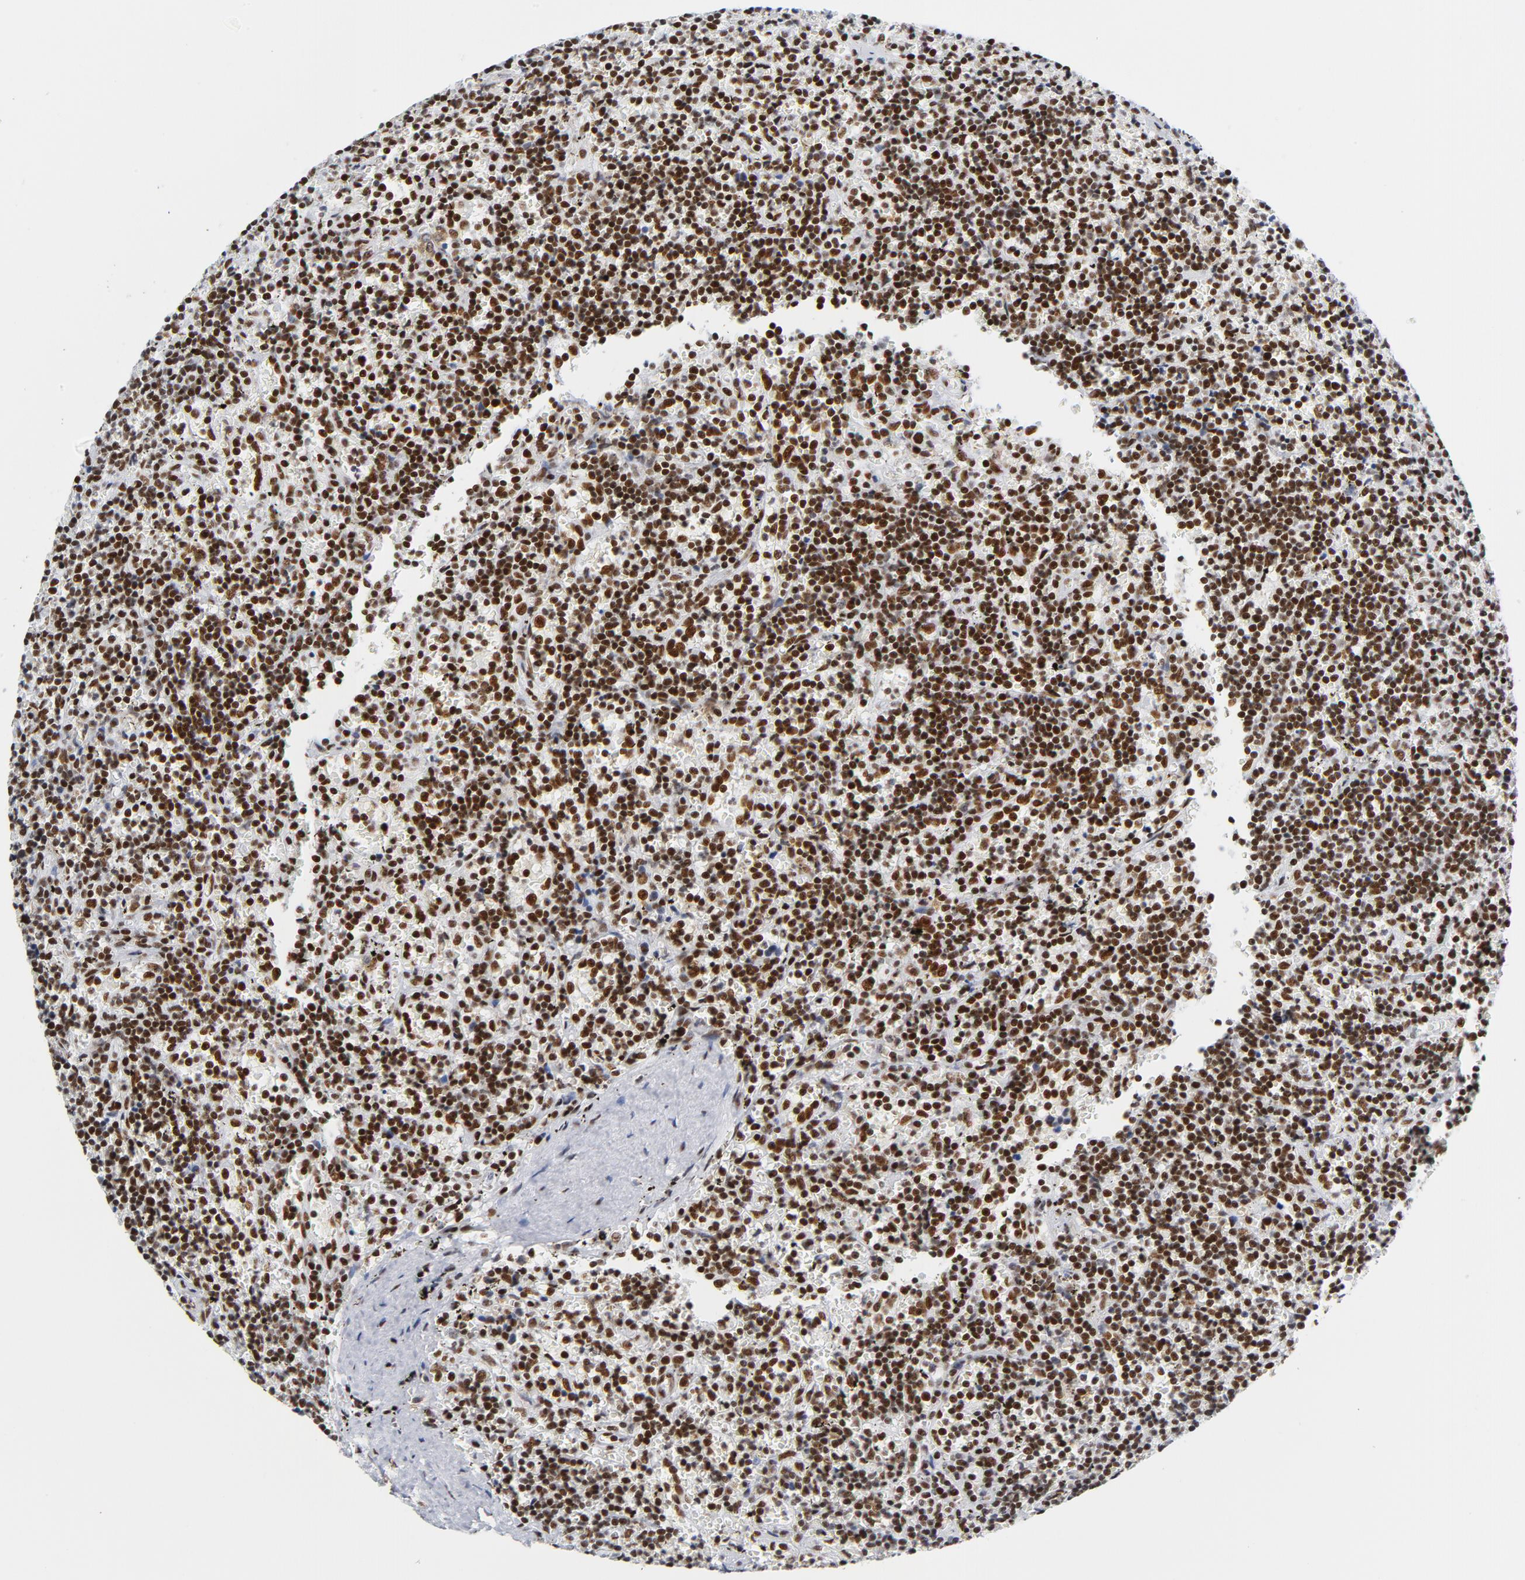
{"staining": {"intensity": "strong", "quantity": ">75%", "location": "nuclear"}, "tissue": "lymphoma", "cell_type": "Tumor cells", "image_type": "cancer", "snomed": [{"axis": "morphology", "description": "Malignant lymphoma, non-Hodgkin's type, Low grade"}, {"axis": "topography", "description": "Spleen"}], "caption": "Tumor cells exhibit high levels of strong nuclear expression in approximately >75% of cells in human low-grade malignant lymphoma, non-Hodgkin's type.", "gene": "XRCC5", "patient": {"sex": "male", "age": 60}}